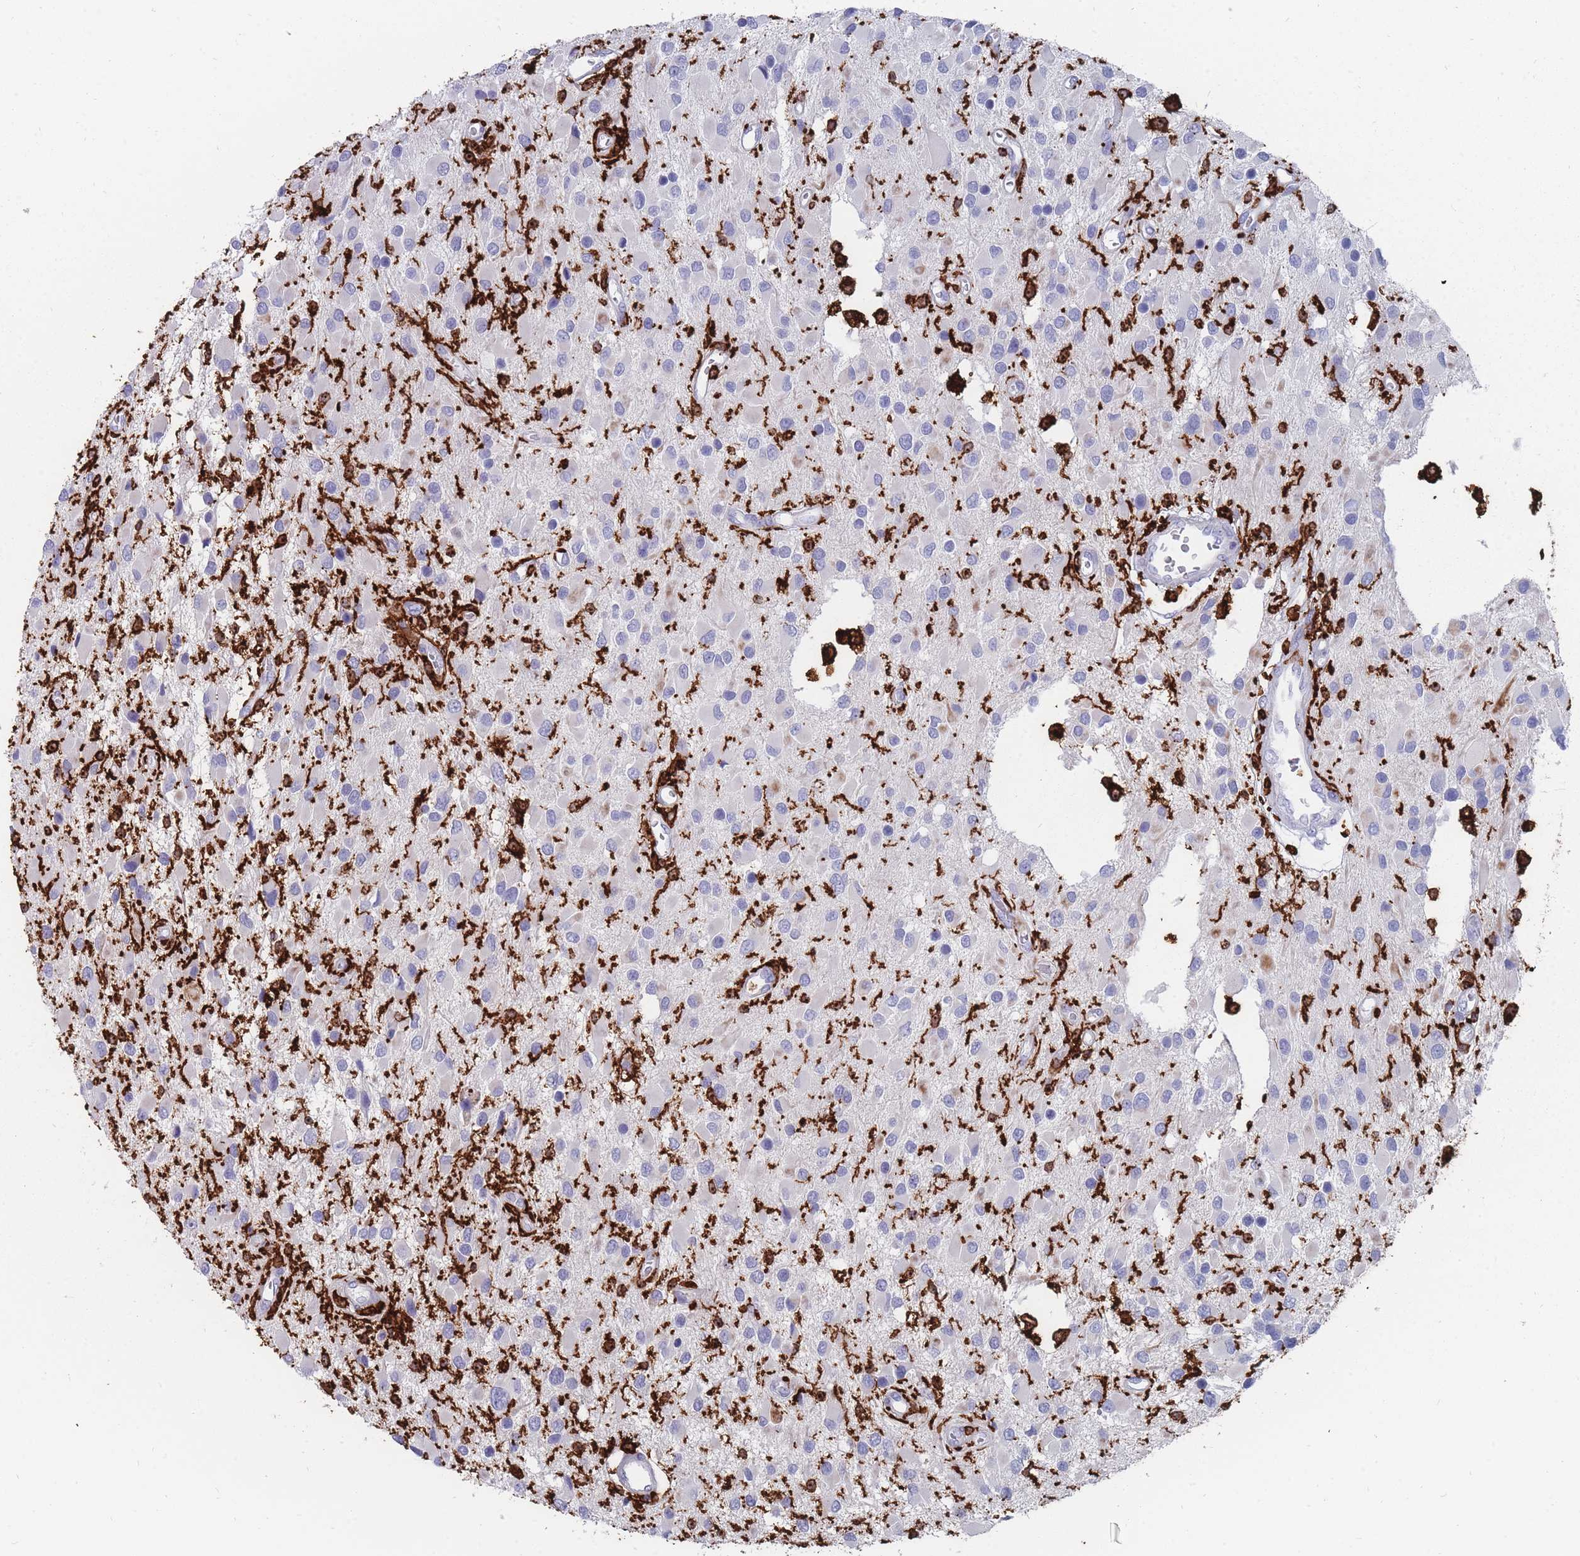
{"staining": {"intensity": "negative", "quantity": "none", "location": "none"}, "tissue": "glioma", "cell_type": "Tumor cells", "image_type": "cancer", "snomed": [{"axis": "morphology", "description": "Glioma, malignant, High grade"}, {"axis": "topography", "description": "Brain"}], "caption": "This is a photomicrograph of immunohistochemistry staining of glioma, which shows no staining in tumor cells.", "gene": "AIF1", "patient": {"sex": "male", "age": 53}}